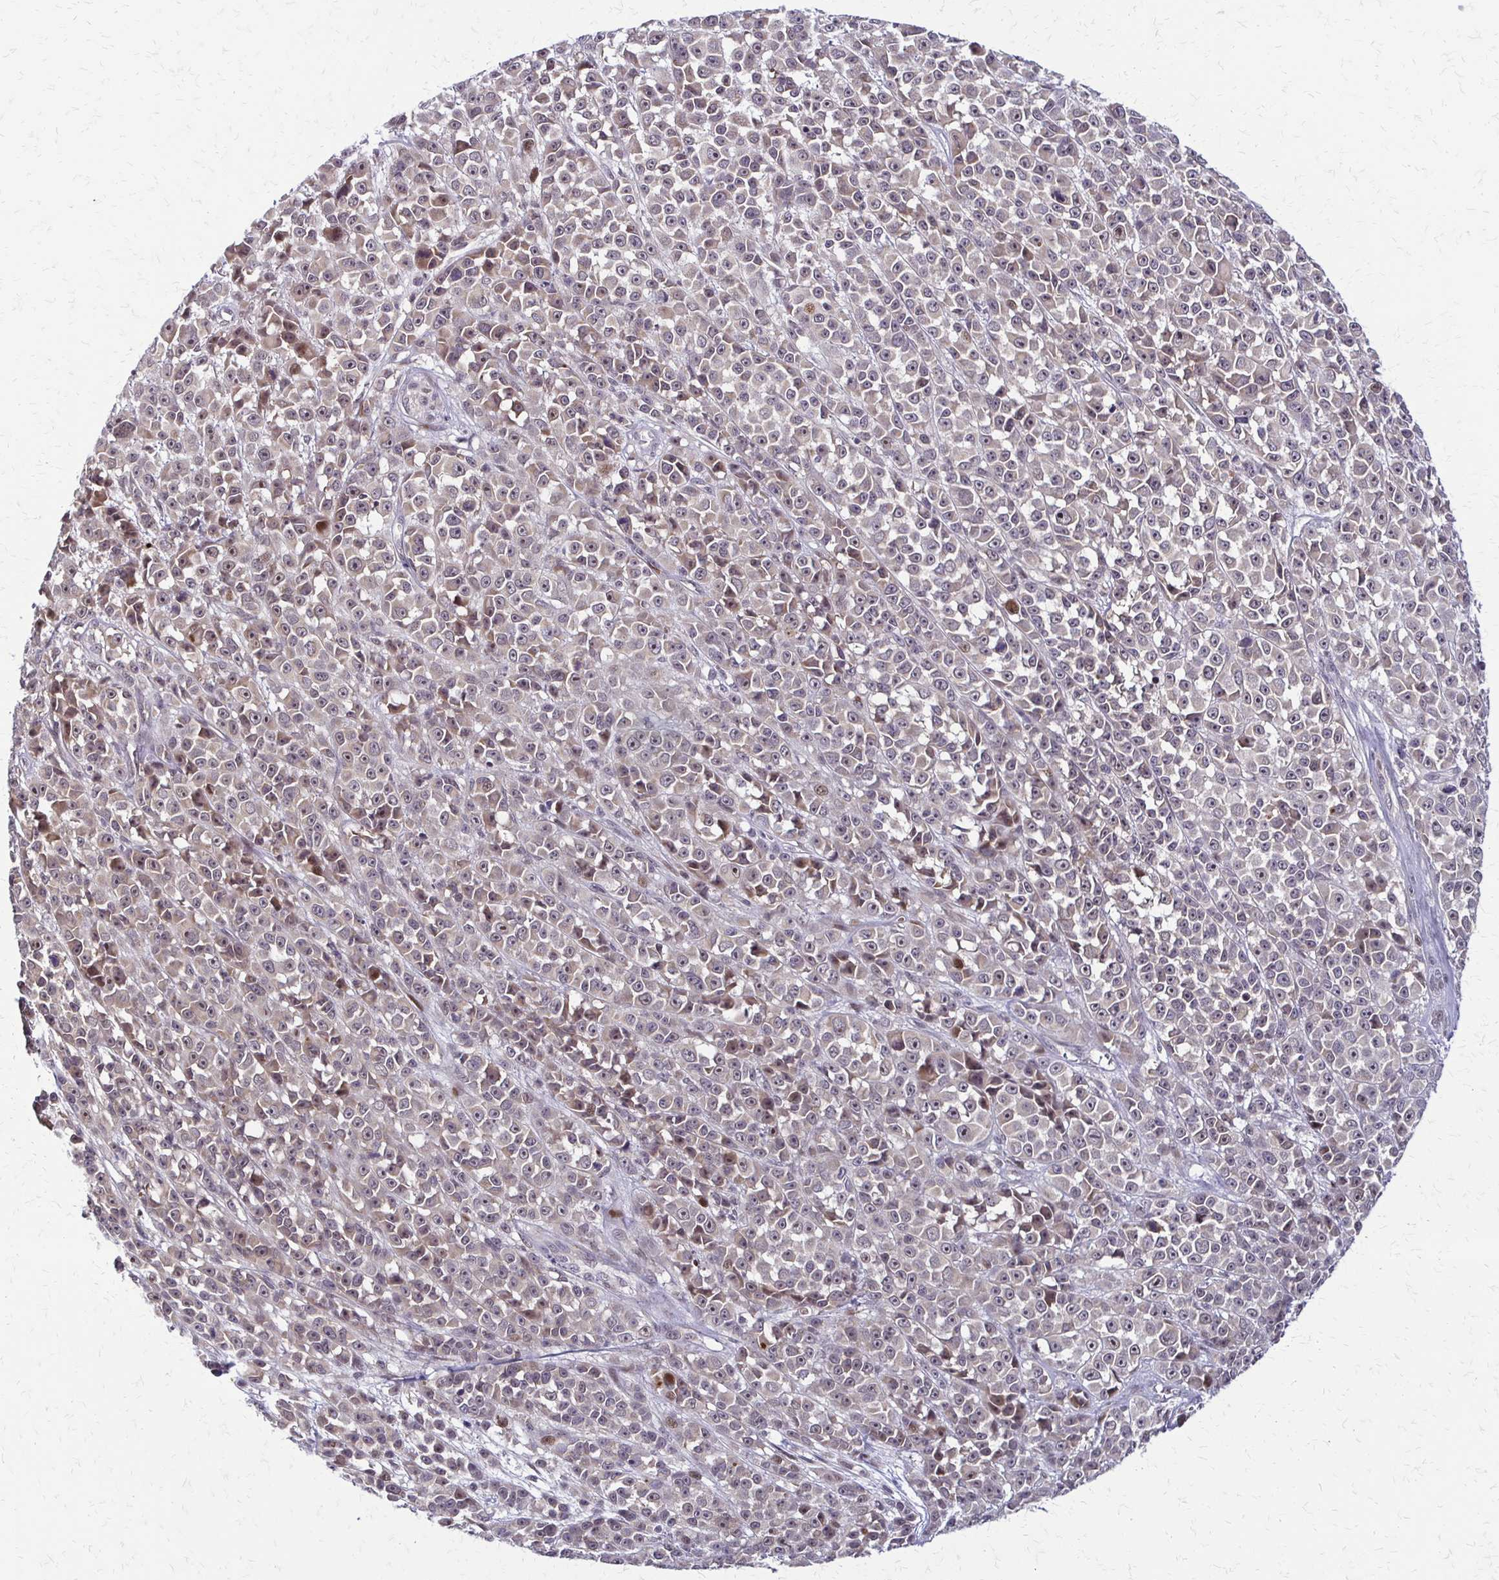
{"staining": {"intensity": "weak", "quantity": ">75%", "location": "cytoplasmic/membranous,nuclear"}, "tissue": "melanoma", "cell_type": "Tumor cells", "image_type": "cancer", "snomed": [{"axis": "morphology", "description": "Malignant melanoma, NOS"}, {"axis": "topography", "description": "Skin"}, {"axis": "topography", "description": "Skin of back"}], "caption": "Tumor cells show low levels of weak cytoplasmic/membranous and nuclear positivity in approximately >75% of cells in human malignant melanoma.", "gene": "TRIR", "patient": {"sex": "male", "age": 91}}